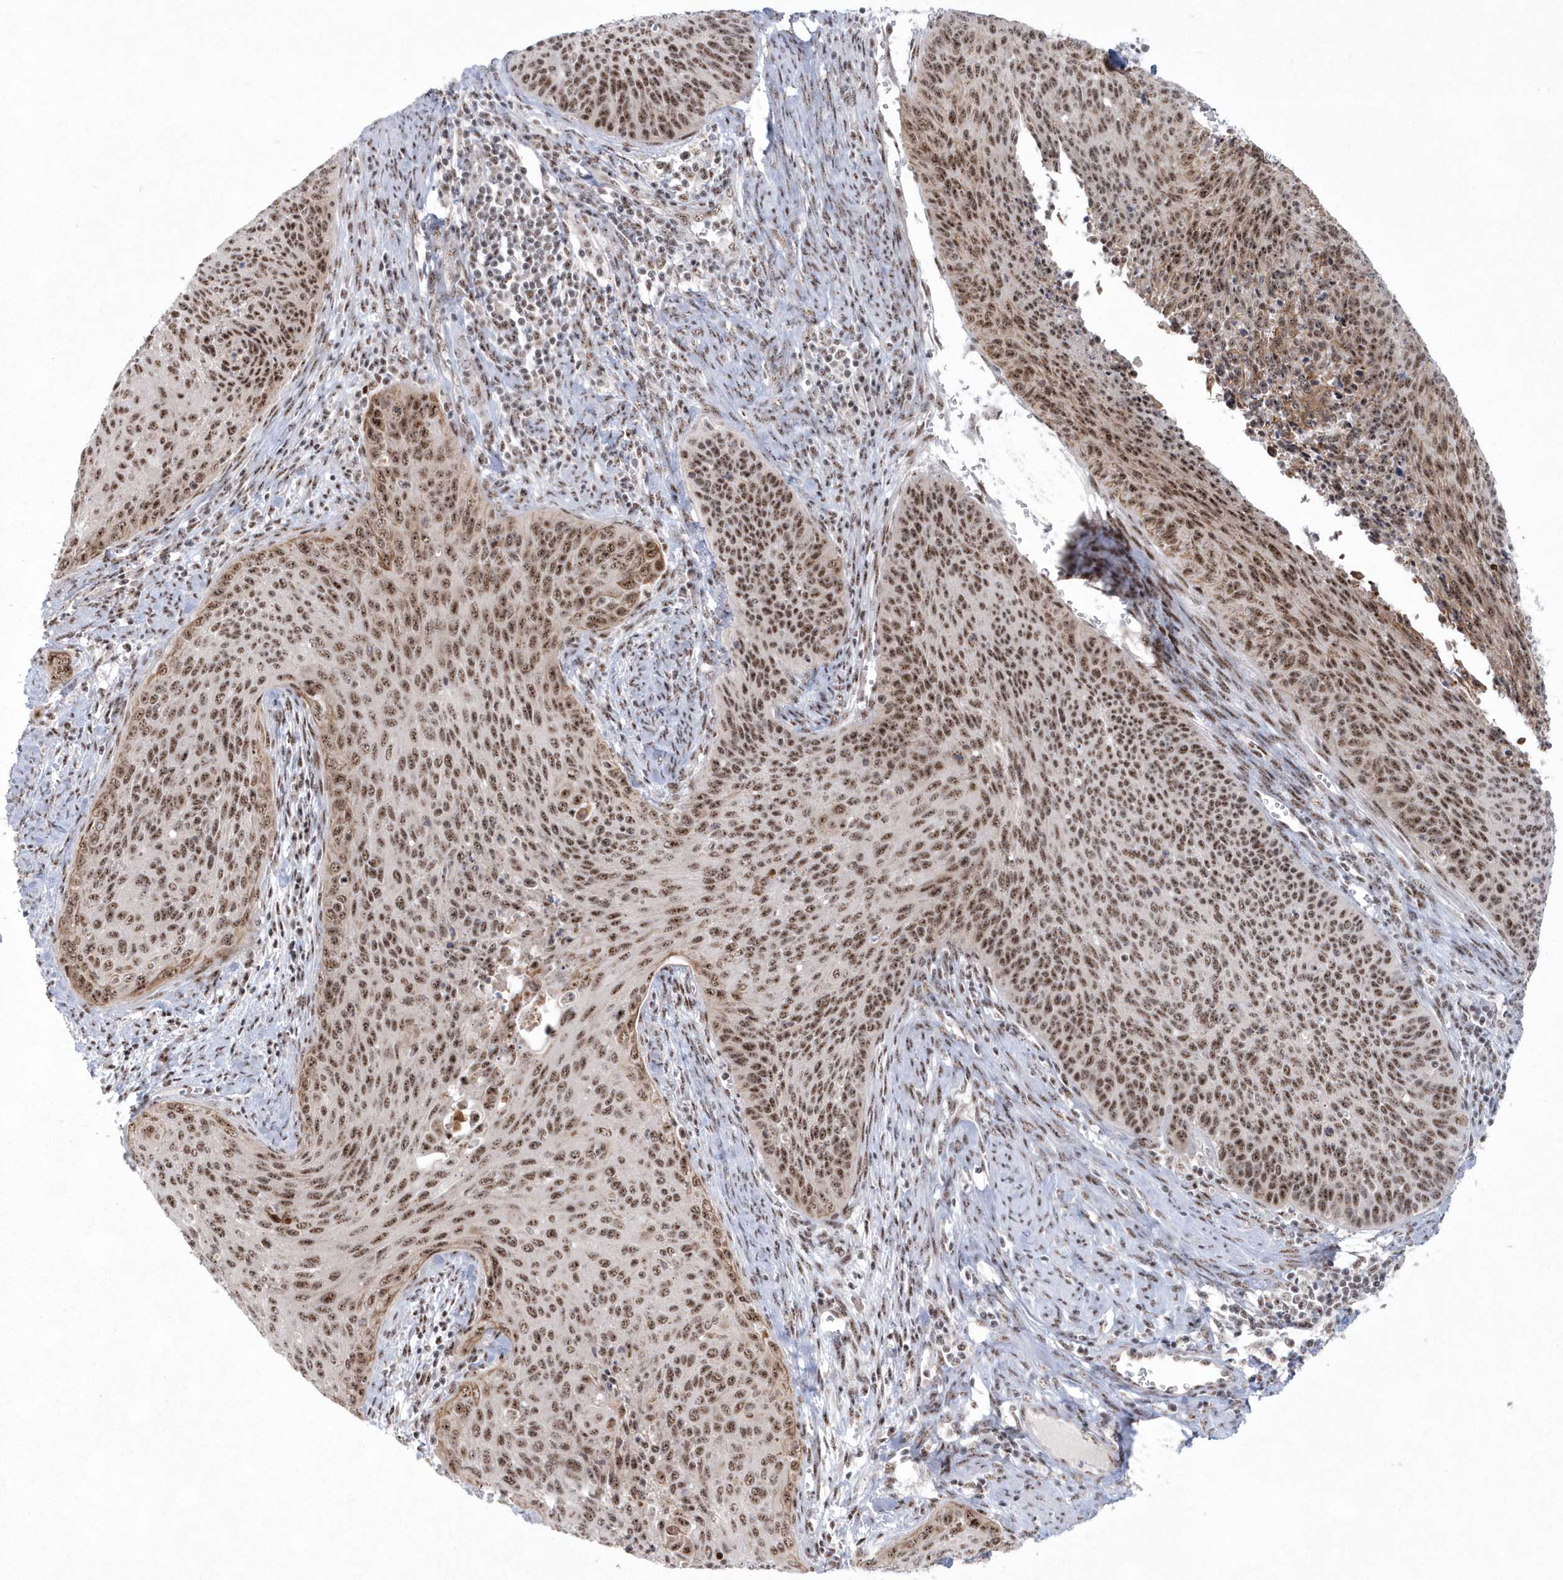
{"staining": {"intensity": "moderate", "quantity": ">75%", "location": "cytoplasmic/membranous,nuclear"}, "tissue": "cervical cancer", "cell_type": "Tumor cells", "image_type": "cancer", "snomed": [{"axis": "morphology", "description": "Squamous cell carcinoma, NOS"}, {"axis": "topography", "description": "Cervix"}], "caption": "Protein expression analysis of cervical cancer demonstrates moderate cytoplasmic/membranous and nuclear expression in approximately >75% of tumor cells. The staining is performed using DAB brown chromogen to label protein expression. The nuclei are counter-stained blue using hematoxylin.", "gene": "KDM6B", "patient": {"sex": "female", "age": 55}}